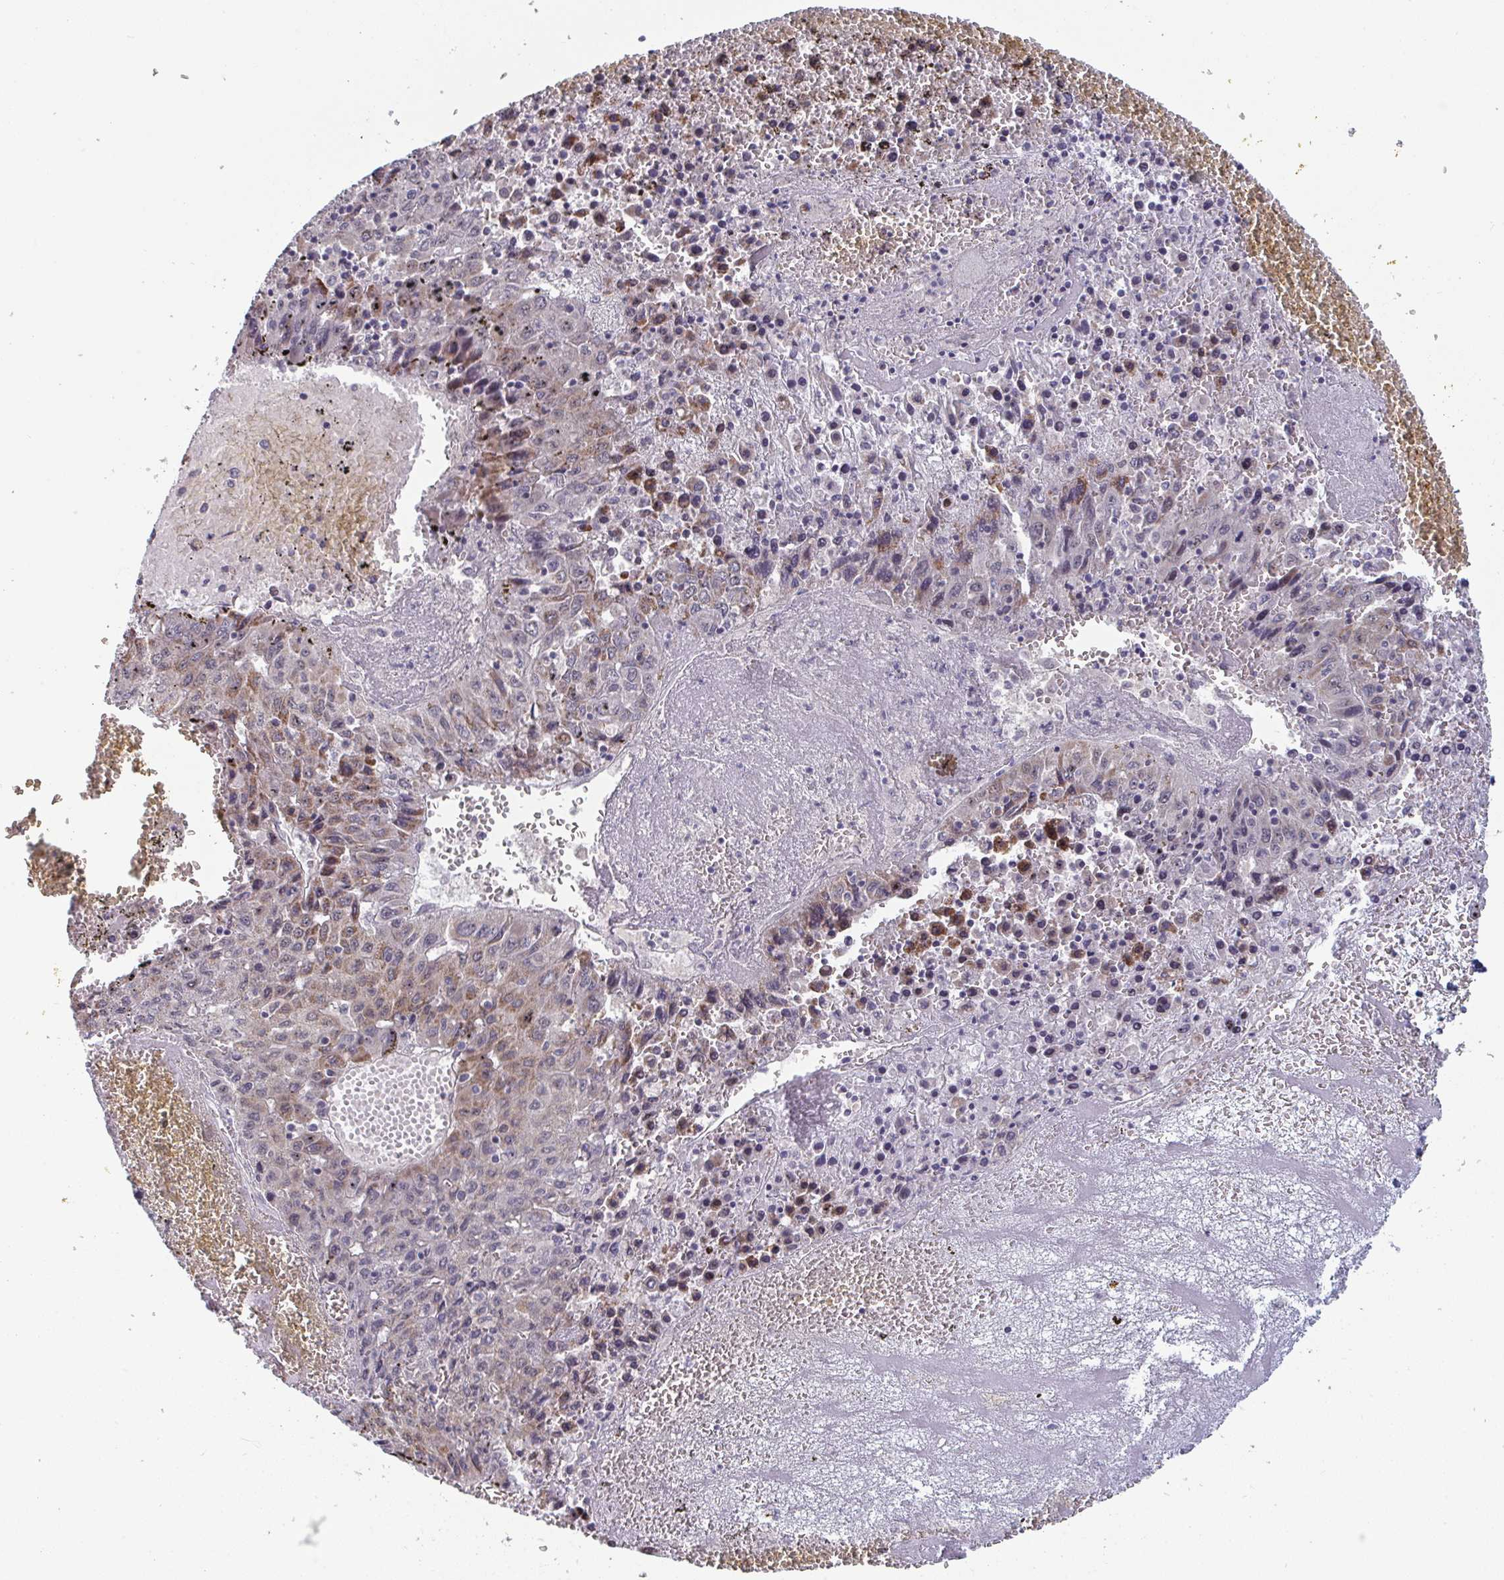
{"staining": {"intensity": "moderate", "quantity": "<25%", "location": "cytoplasmic/membranous"}, "tissue": "liver cancer", "cell_type": "Tumor cells", "image_type": "cancer", "snomed": [{"axis": "morphology", "description": "Carcinoma, Hepatocellular, NOS"}, {"axis": "topography", "description": "Liver"}], "caption": "An immunohistochemistry photomicrograph of tumor tissue is shown. Protein staining in brown shows moderate cytoplasmic/membranous positivity in hepatocellular carcinoma (liver) within tumor cells.", "gene": "LIX1", "patient": {"sex": "female", "age": 53}}